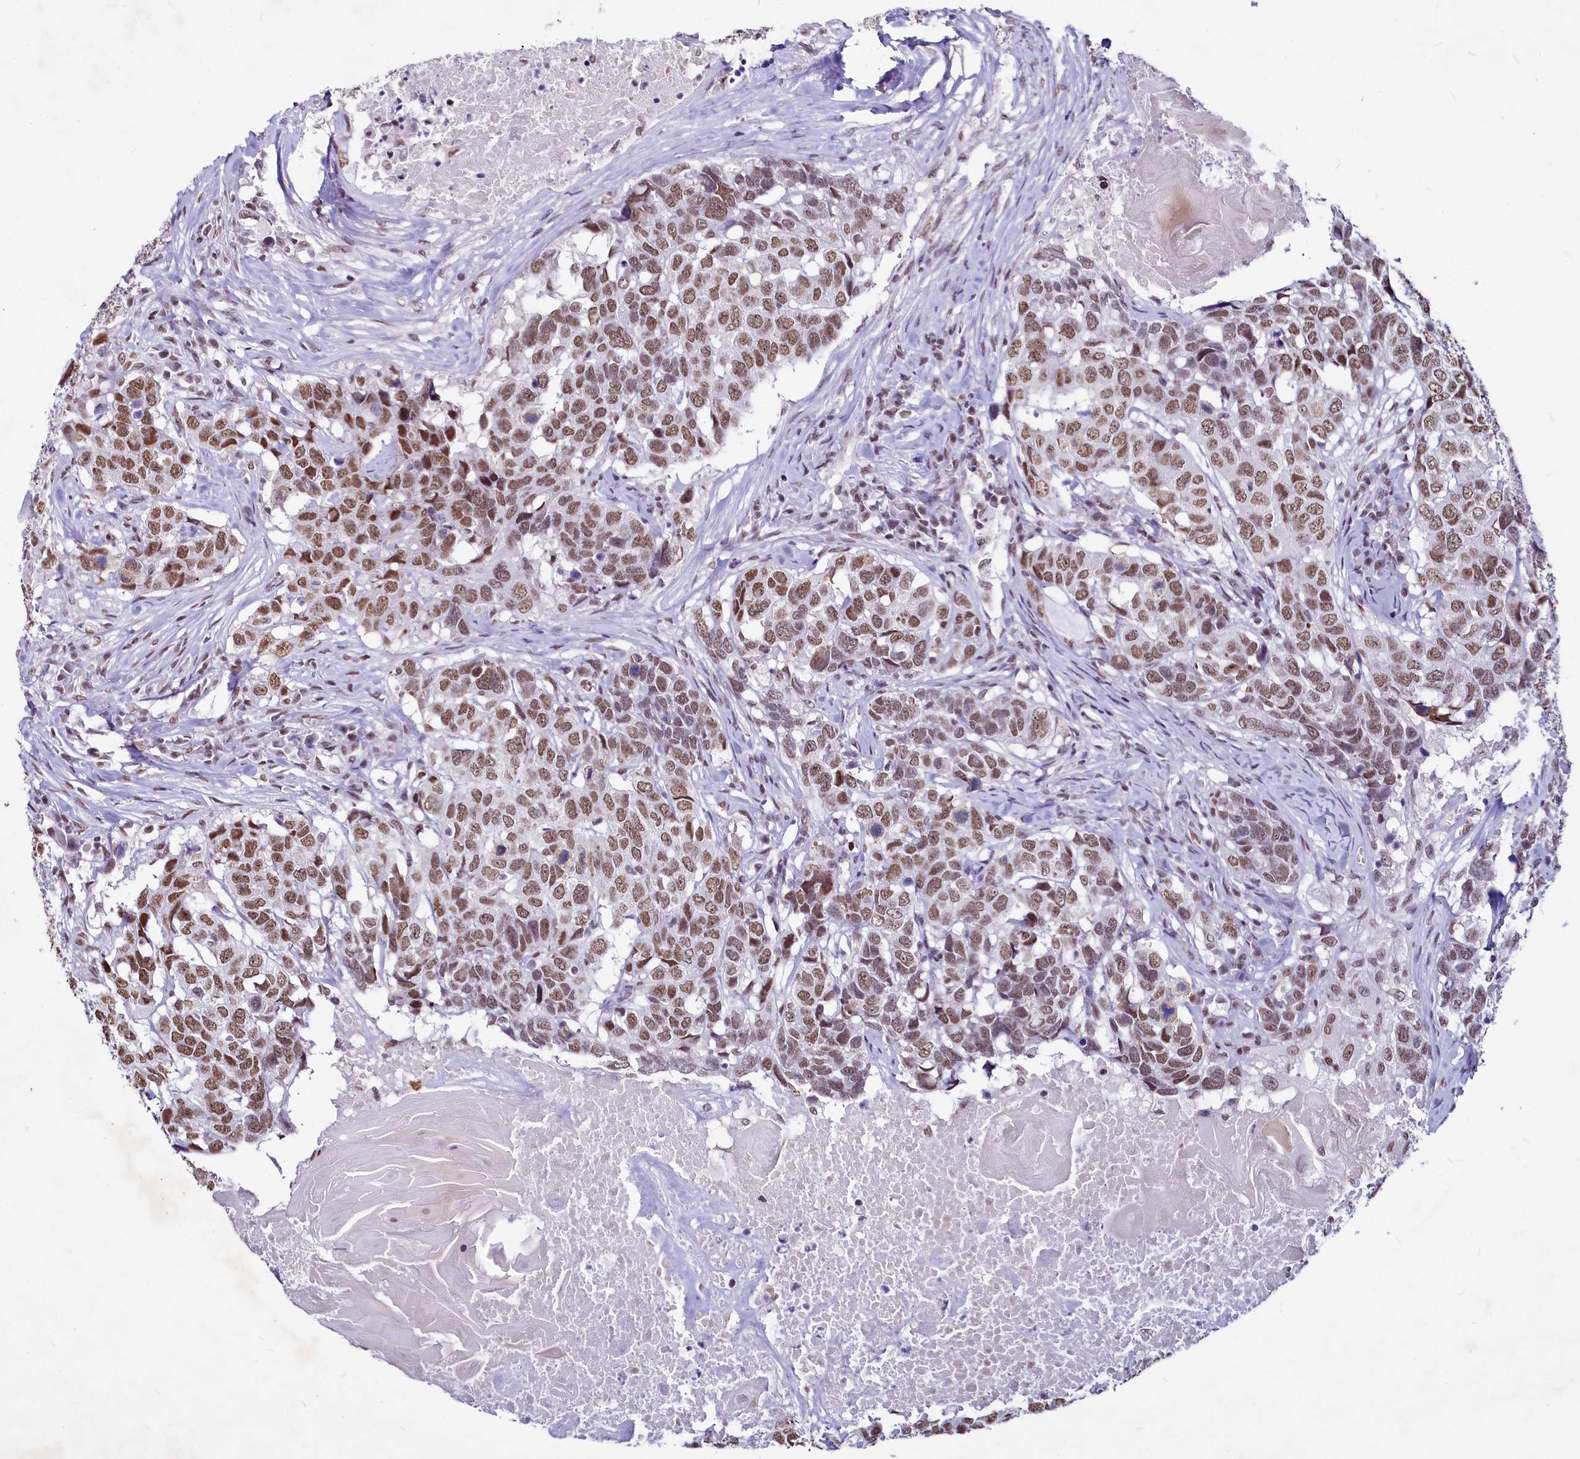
{"staining": {"intensity": "moderate", "quantity": ">75%", "location": "nuclear"}, "tissue": "head and neck cancer", "cell_type": "Tumor cells", "image_type": "cancer", "snomed": [{"axis": "morphology", "description": "Squamous cell carcinoma, NOS"}, {"axis": "topography", "description": "Head-Neck"}], "caption": "Head and neck cancer (squamous cell carcinoma) stained with DAB immunohistochemistry displays medium levels of moderate nuclear staining in approximately >75% of tumor cells. (DAB IHC, brown staining for protein, blue staining for nuclei).", "gene": "PARPBP", "patient": {"sex": "male", "age": 66}}